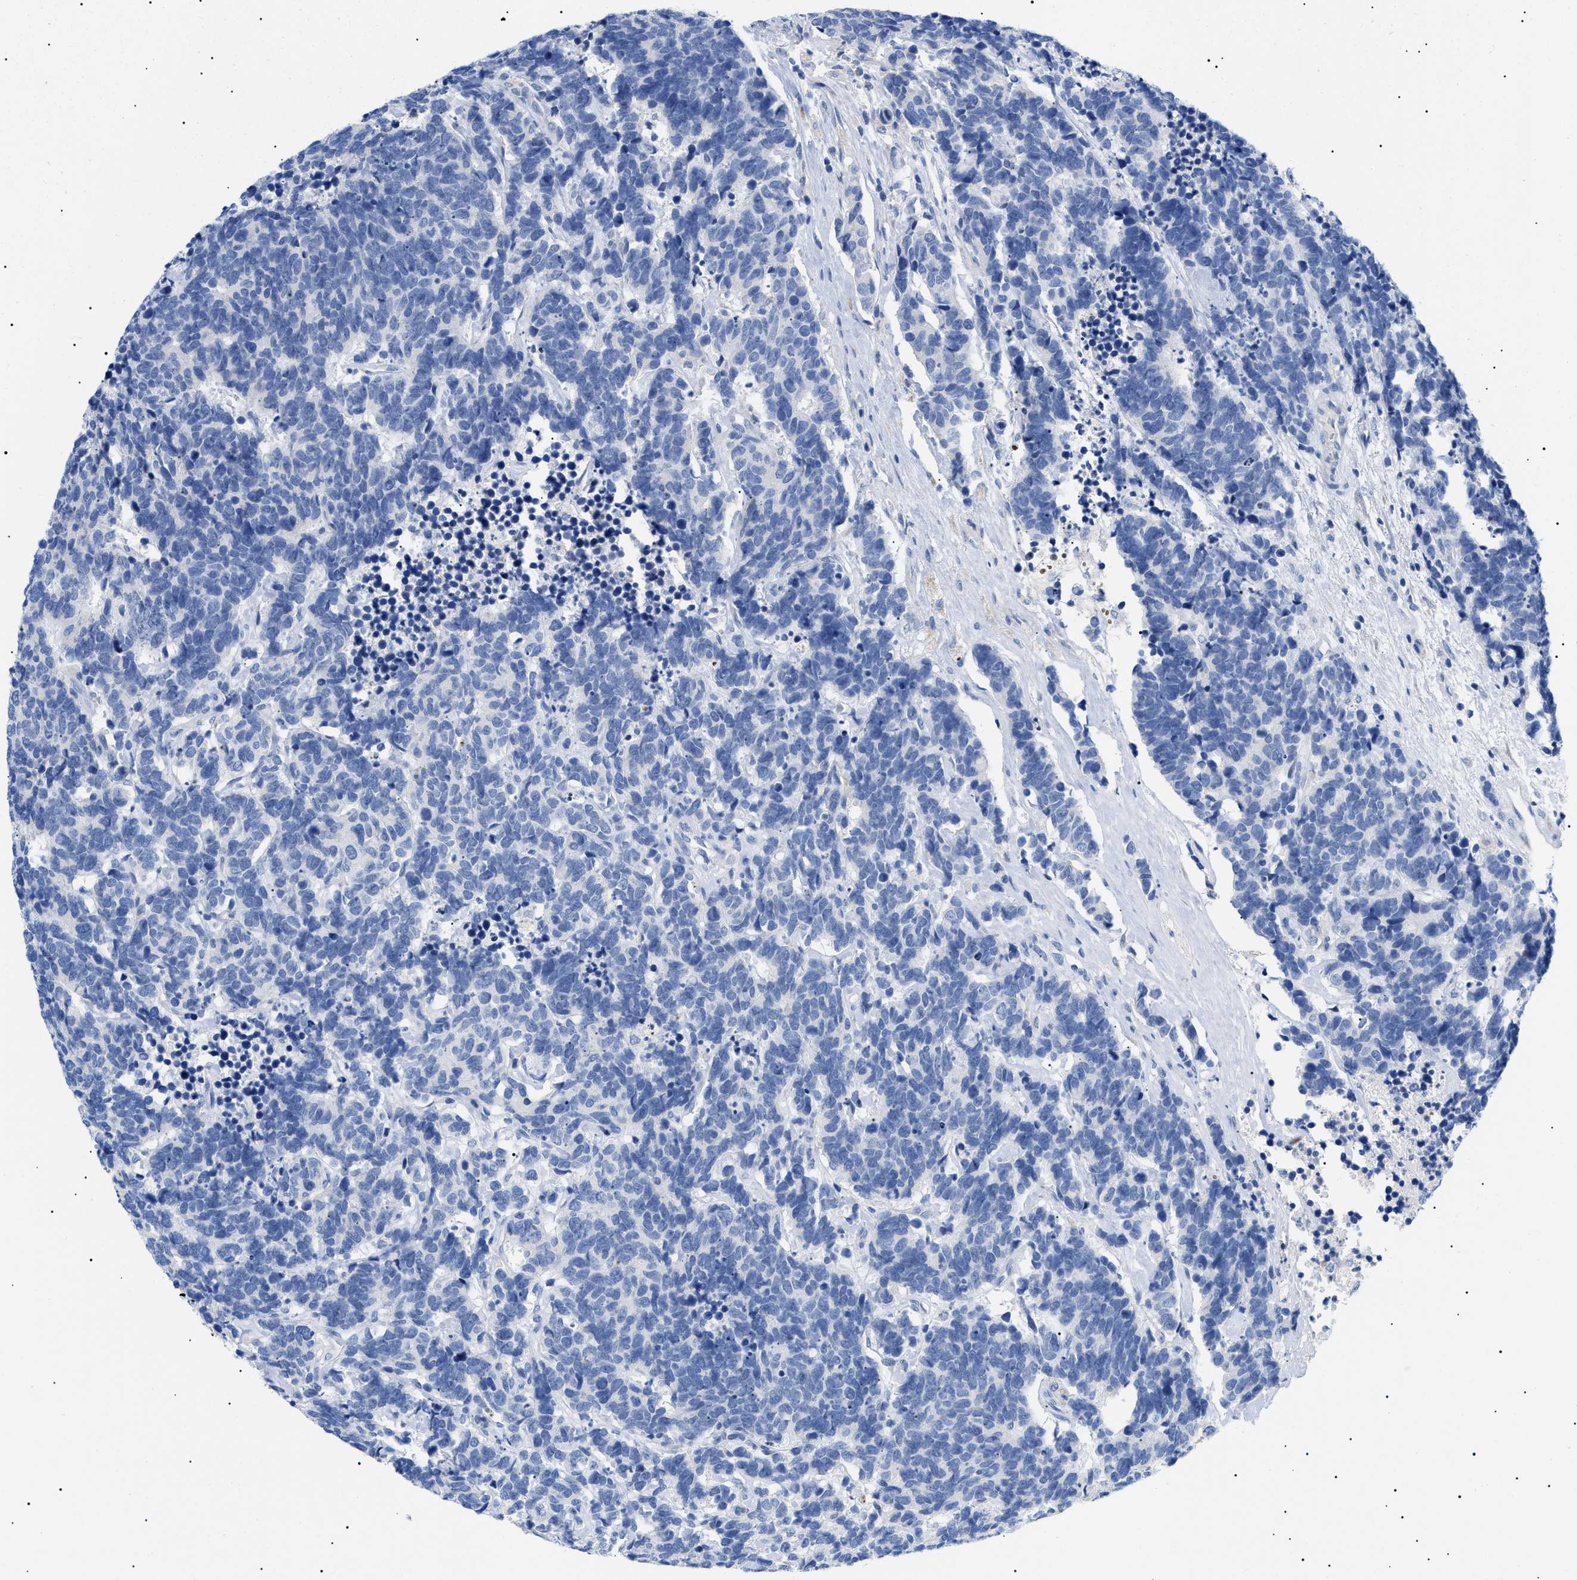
{"staining": {"intensity": "negative", "quantity": "none", "location": "none"}, "tissue": "carcinoid", "cell_type": "Tumor cells", "image_type": "cancer", "snomed": [{"axis": "morphology", "description": "Carcinoma, NOS"}, {"axis": "morphology", "description": "Carcinoid, malignant, NOS"}, {"axis": "topography", "description": "Urinary bladder"}], "caption": "DAB immunohistochemical staining of carcinoid exhibits no significant expression in tumor cells.", "gene": "ACKR1", "patient": {"sex": "male", "age": 57}}